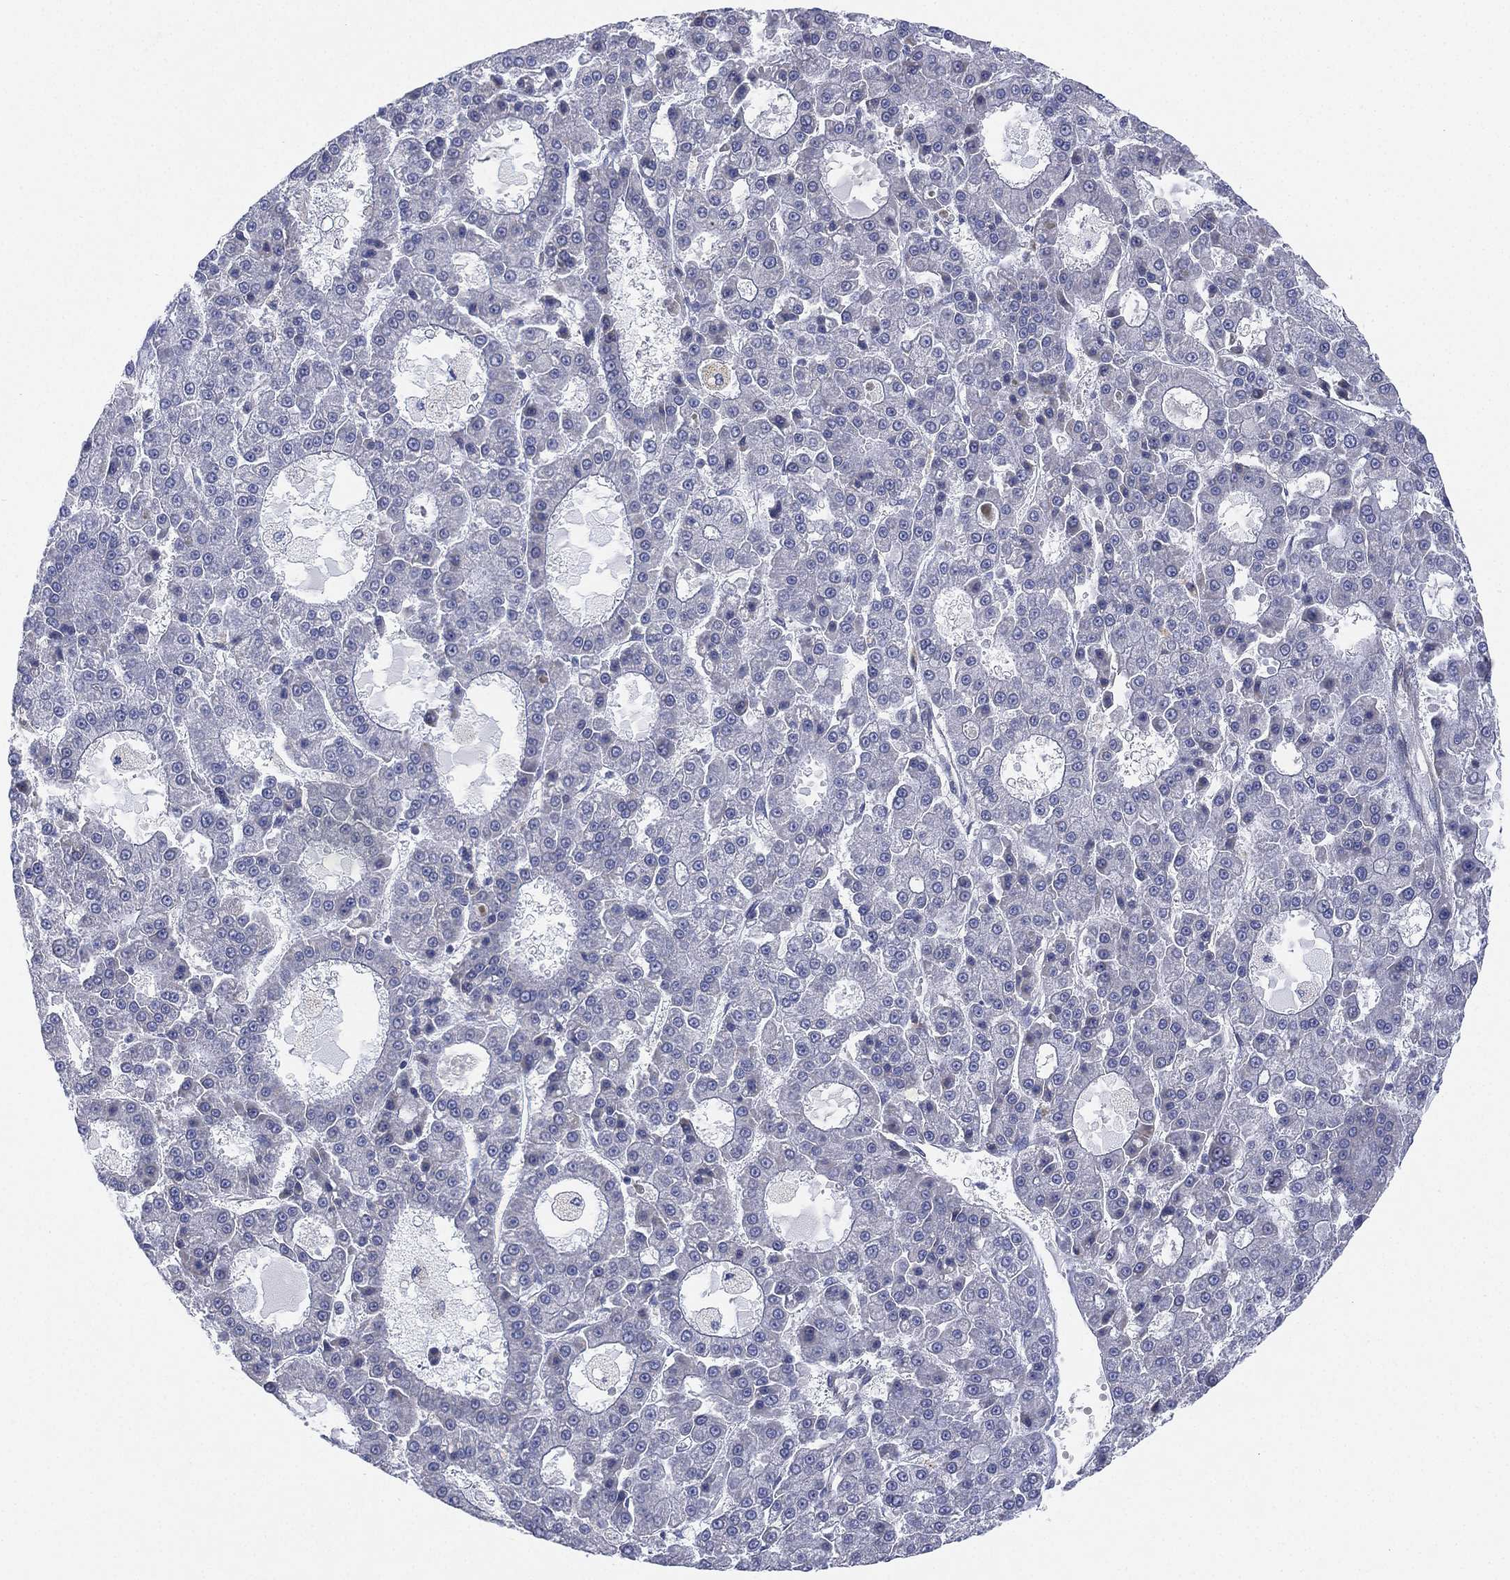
{"staining": {"intensity": "negative", "quantity": "none", "location": "none"}, "tissue": "liver cancer", "cell_type": "Tumor cells", "image_type": "cancer", "snomed": [{"axis": "morphology", "description": "Carcinoma, Hepatocellular, NOS"}, {"axis": "topography", "description": "Liver"}], "caption": "An immunohistochemistry (IHC) micrograph of liver cancer is shown. There is no staining in tumor cells of liver cancer.", "gene": "INA", "patient": {"sex": "male", "age": 70}}